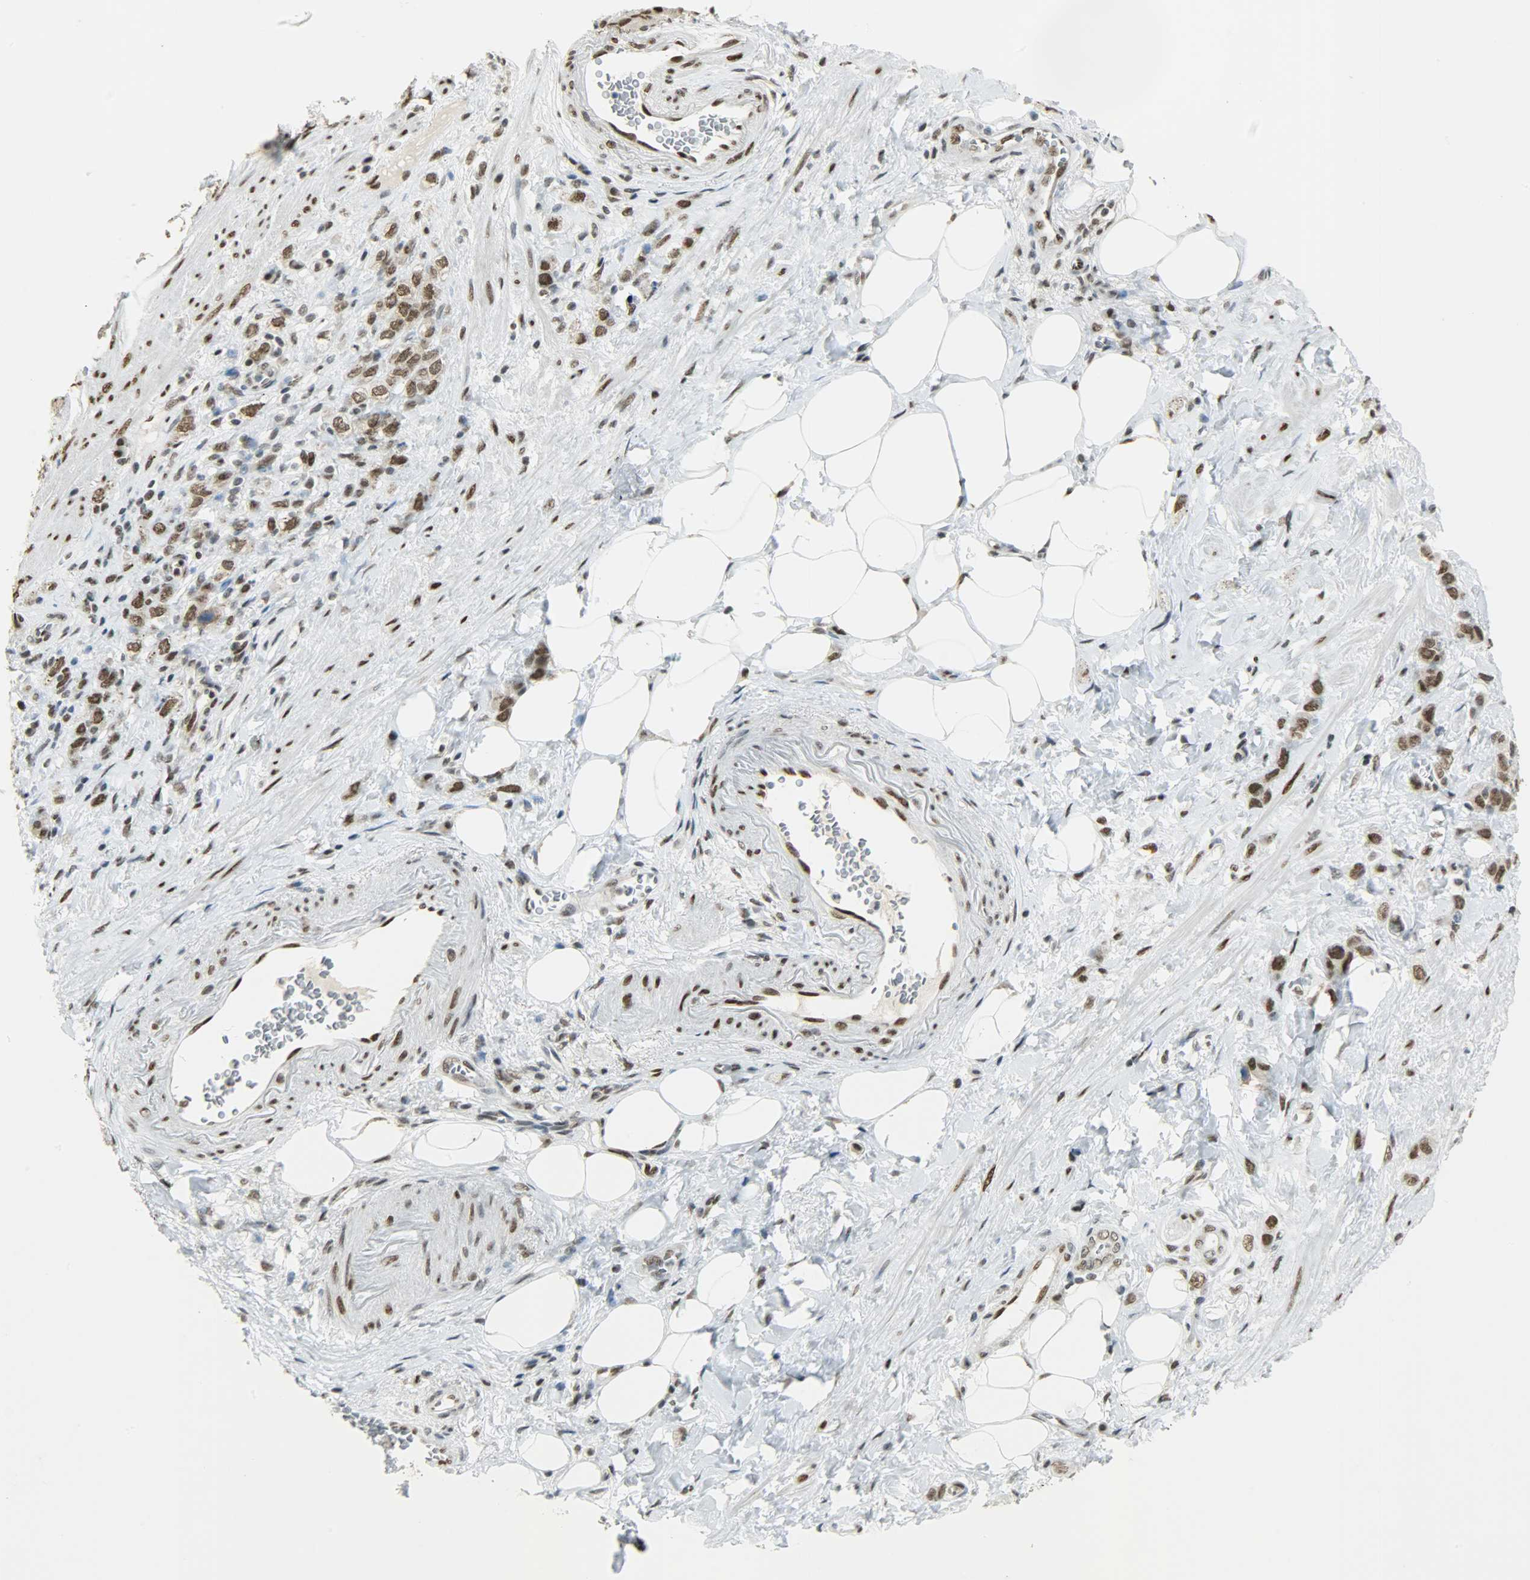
{"staining": {"intensity": "strong", "quantity": ">75%", "location": "nuclear"}, "tissue": "stomach cancer", "cell_type": "Tumor cells", "image_type": "cancer", "snomed": [{"axis": "morphology", "description": "Adenocarcinoma, NOS"}, {"axis": "topography", "description": "Stomach"}], "caption": "The micrograph demonstrates immunohistochemical staining of adenocarcinoma (stomach). There is strong nuclear expression is seen in approximately >75% of tumor cells.", "gene": "MYEF2", "patient": {"sex": "male", "age": 82}}